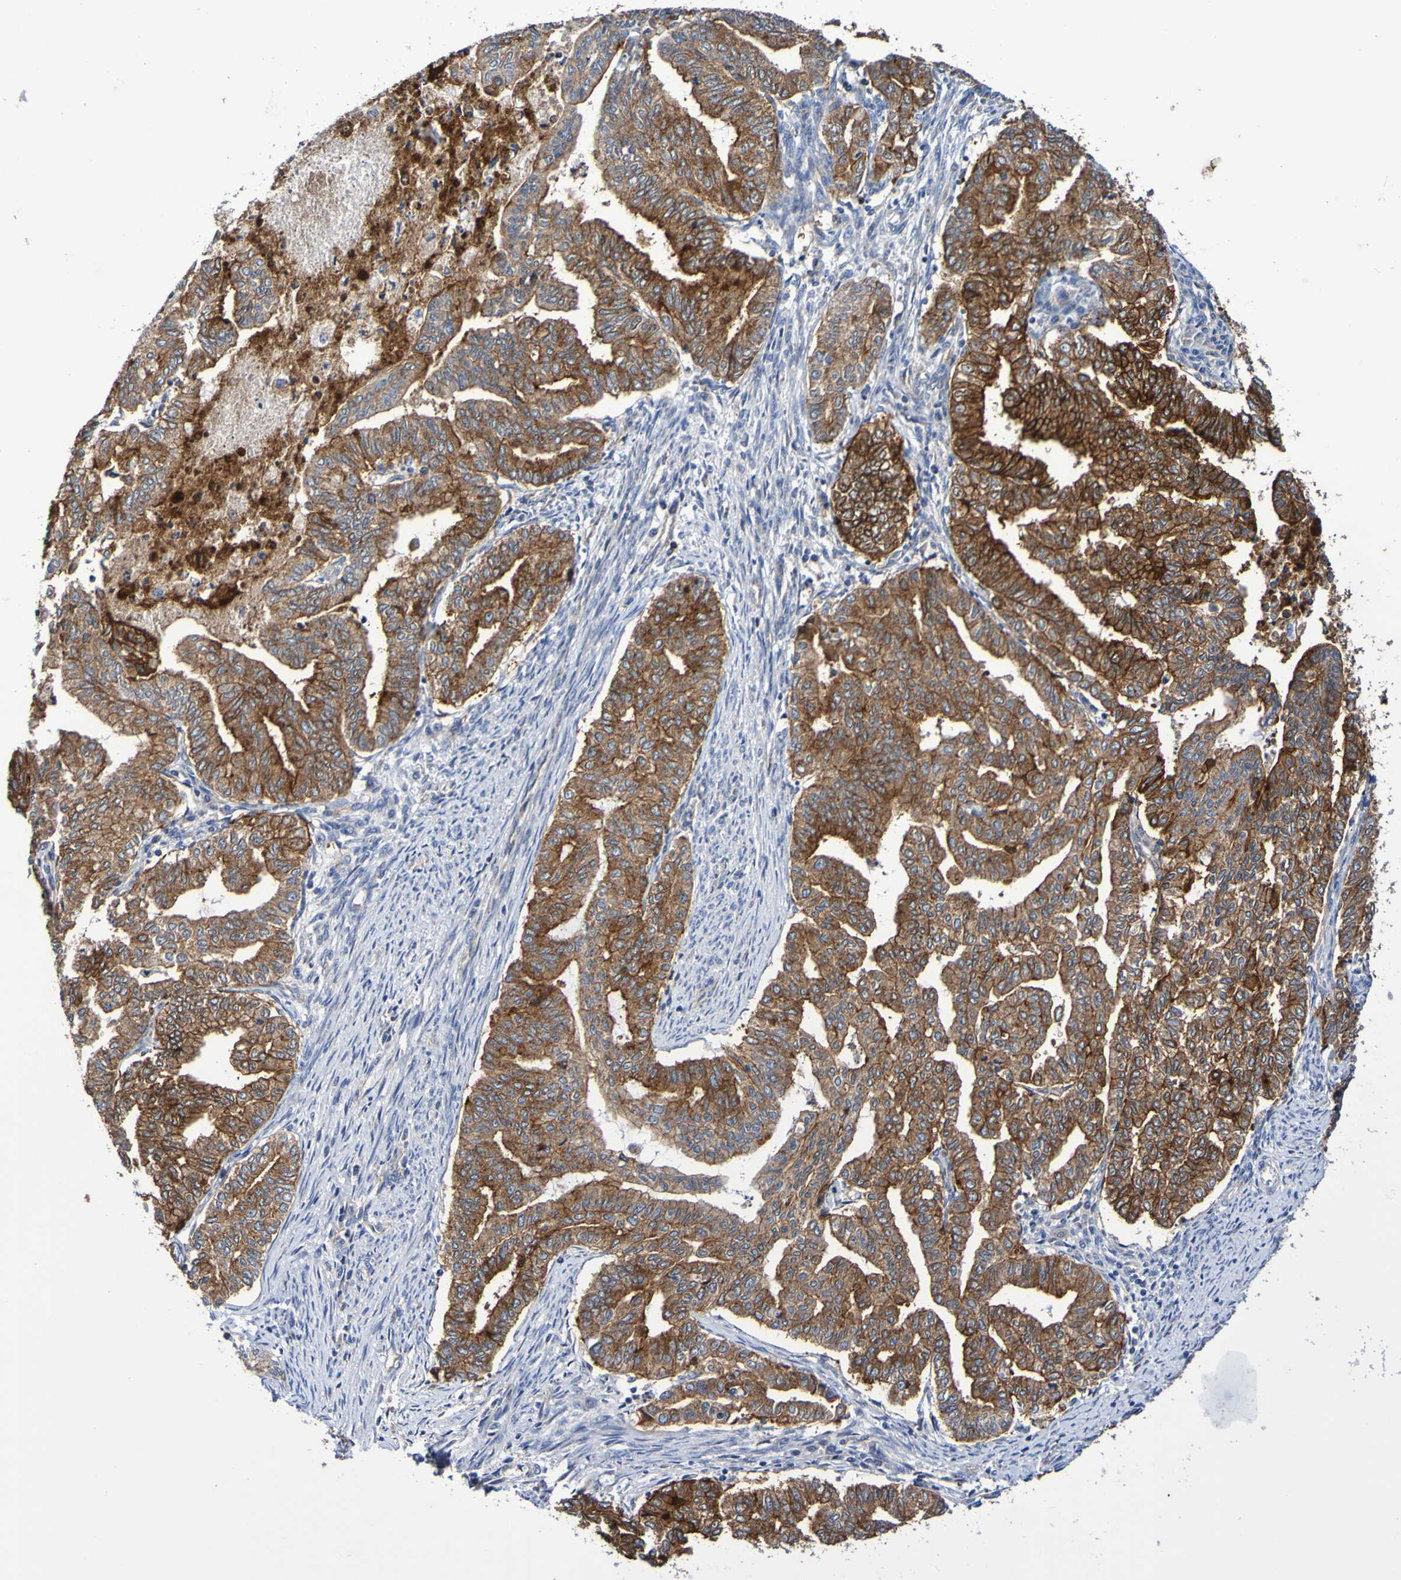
{"staining": {"intensity": "strong", "quantity": ">75%", "location": "cytoplasmic/membranous"}, "tissue": "endometrial cancer", "cell_type": "Tumor cells", "image_type": "cancer", "snomed": [{"axis": "morphology", "description": "Adenocarcinoma, NOS"}, {"axis": "topography", "description": "Endometrium"}], "caption": "Brown immunohistochemical staining in adenocarcinoma (endometrial) reveals strong cytoplasmic/membranous expression in about >75% of tumor cells. (brown staining indicates protein expression, while blue staining denotes nuclei).", "gene": "GJB1", "patient": {"sex": "female", "age": 79}}